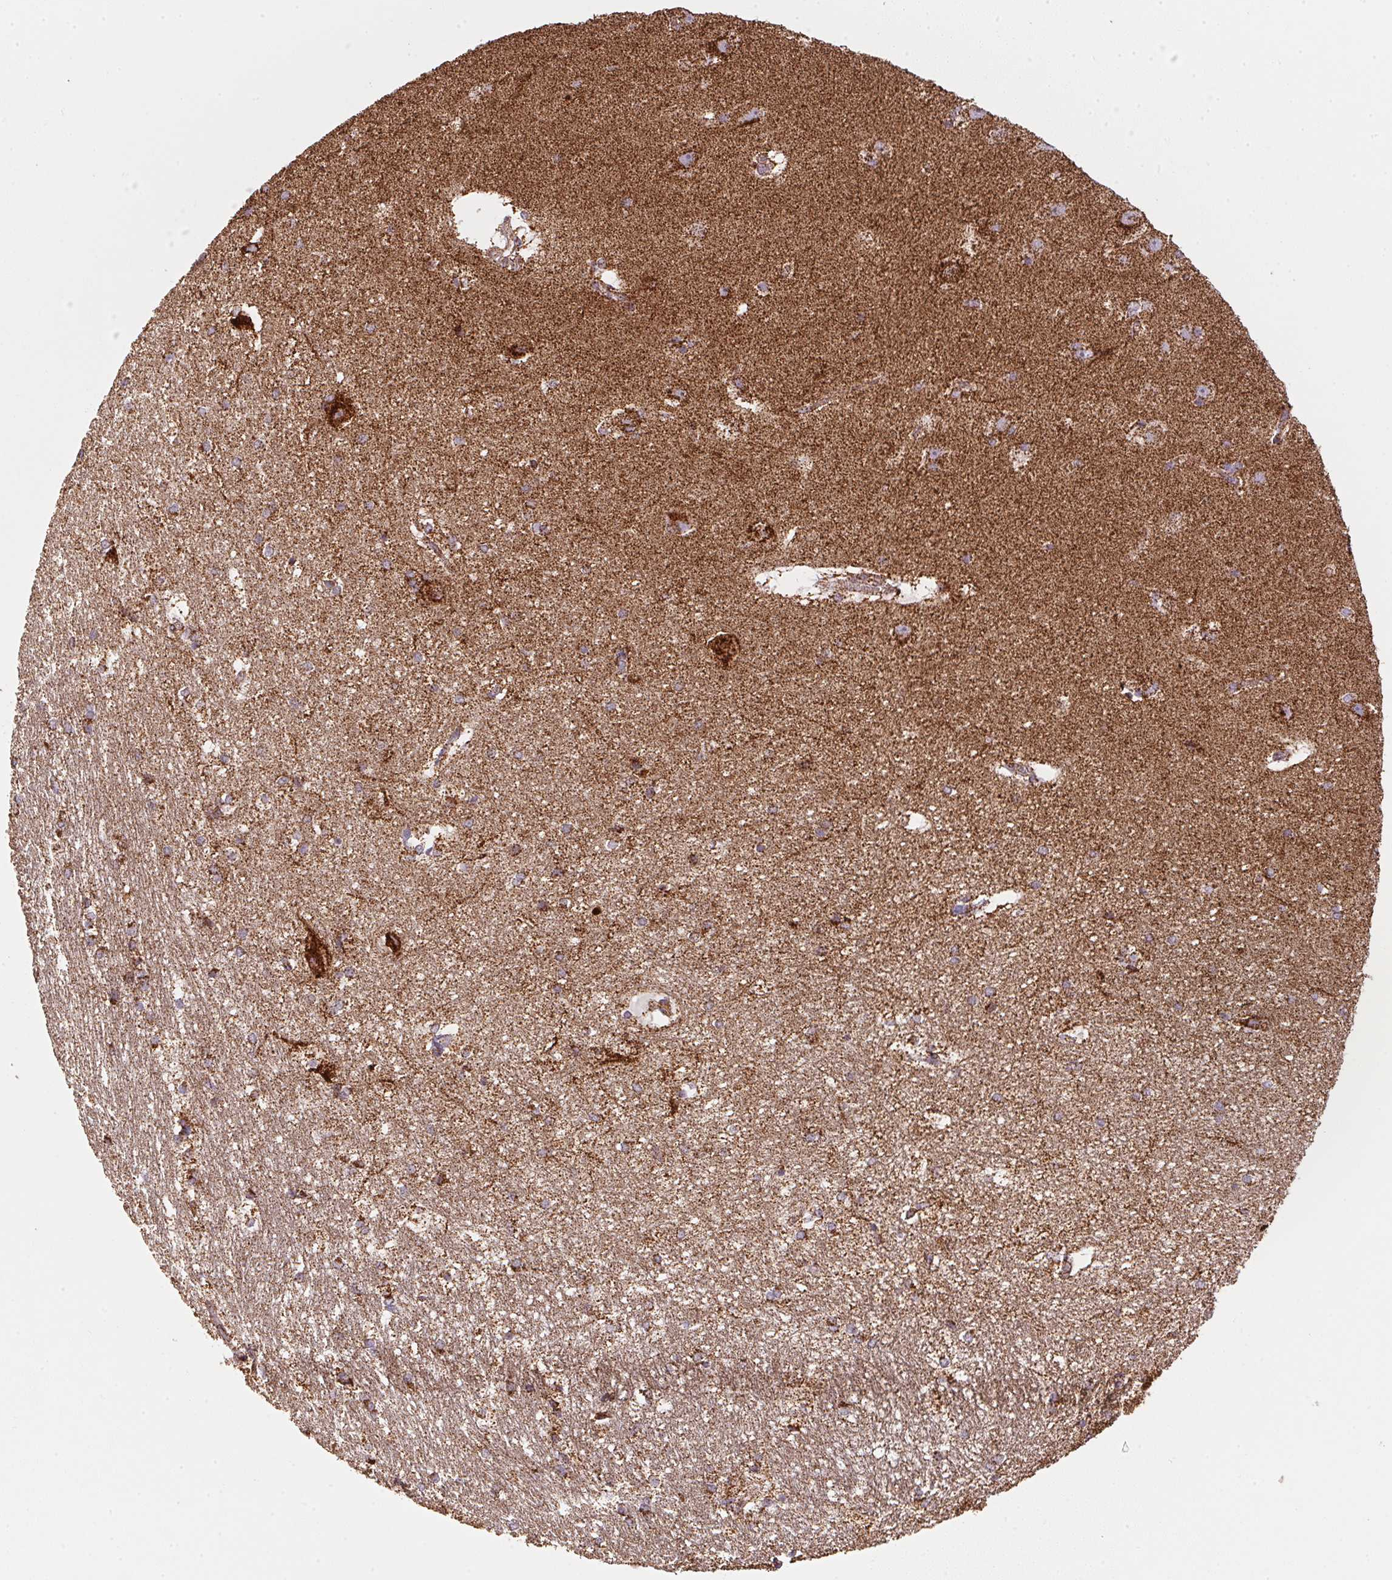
{"staining": {"intensity": "strong", "quantity": ">75%", "location": "cytoplasmic/membranous"}, "tissue": "hippocampus", "cell_type": "Glial cells", "image_type": "normal", "snomed": [{"axis": "morphology", "description": "Normal tissue, NOS"}, {"axis": "topography", "description": "Cerebral cortex"}, {"axis": "topography", "description": "Hippocampus"}], "caption": "A high amount of strong cytoplasmic/membranous expression is identified in about >75% of glial cells in unremarkable hippocampus.", "gene": "NDUFS2", "patient": {"sex": "female", "age": 19}}